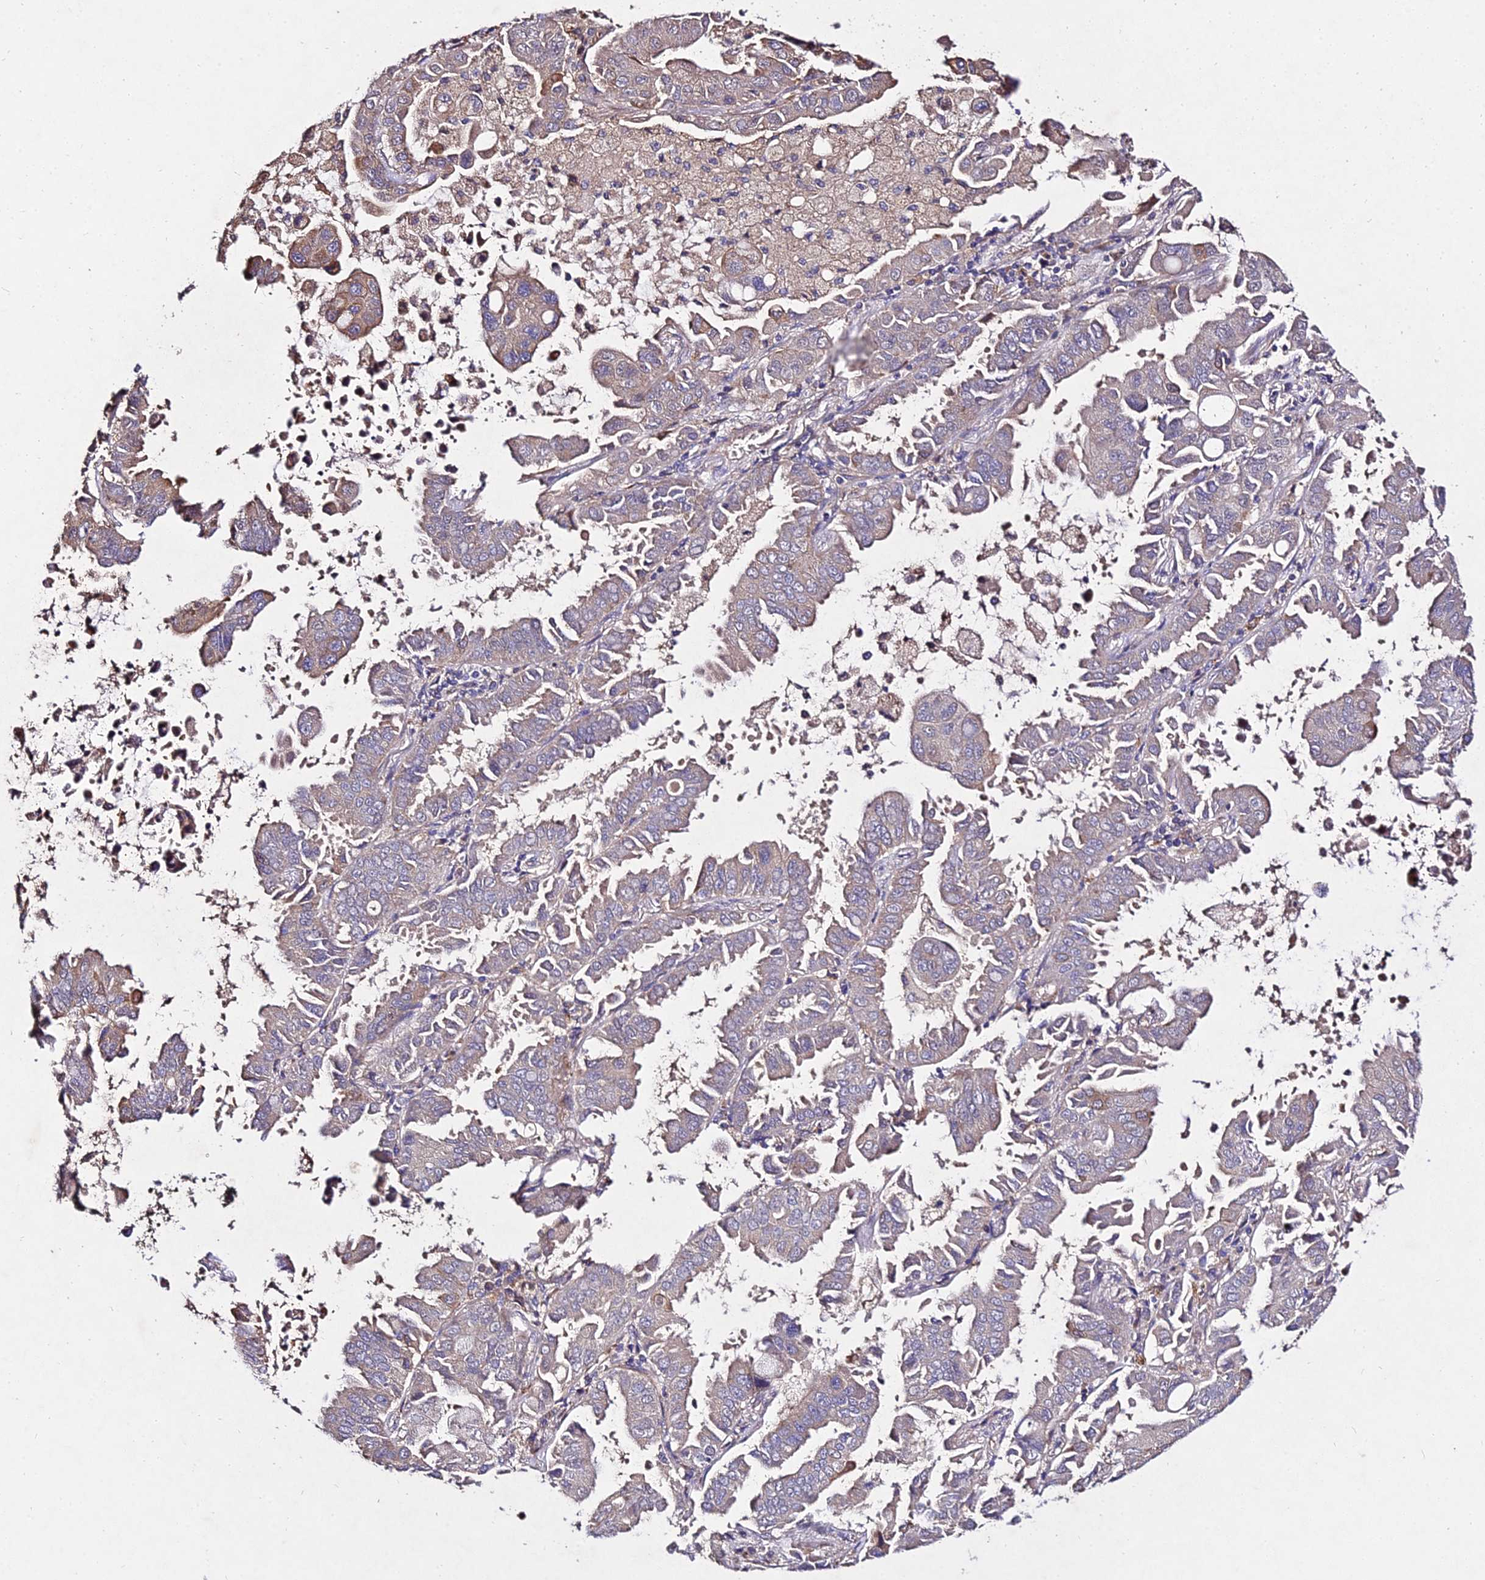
{"staining": {"intensity": "weak", "quantity": "<25%", "location": "cytoplasmic/membranous"}, "tissue": "lung cancer", "cell_type": "Tumor cells", "image_type": "cancer", "snomed": [{"axis": "morphology", "description": "Adenocarcinoma, NOS"}, {"axis": "topography", "description": "Lung"}], "caption": "Tumor cells show no significant staining in lung adenocarcinoma. (DAB (3,3'-diaminobenzidine) immunohistochemistry visualized using brightfield microscopy, high magnification).", "gene": "AP3M2", "patient": {"sex": "male", "age": 64}}